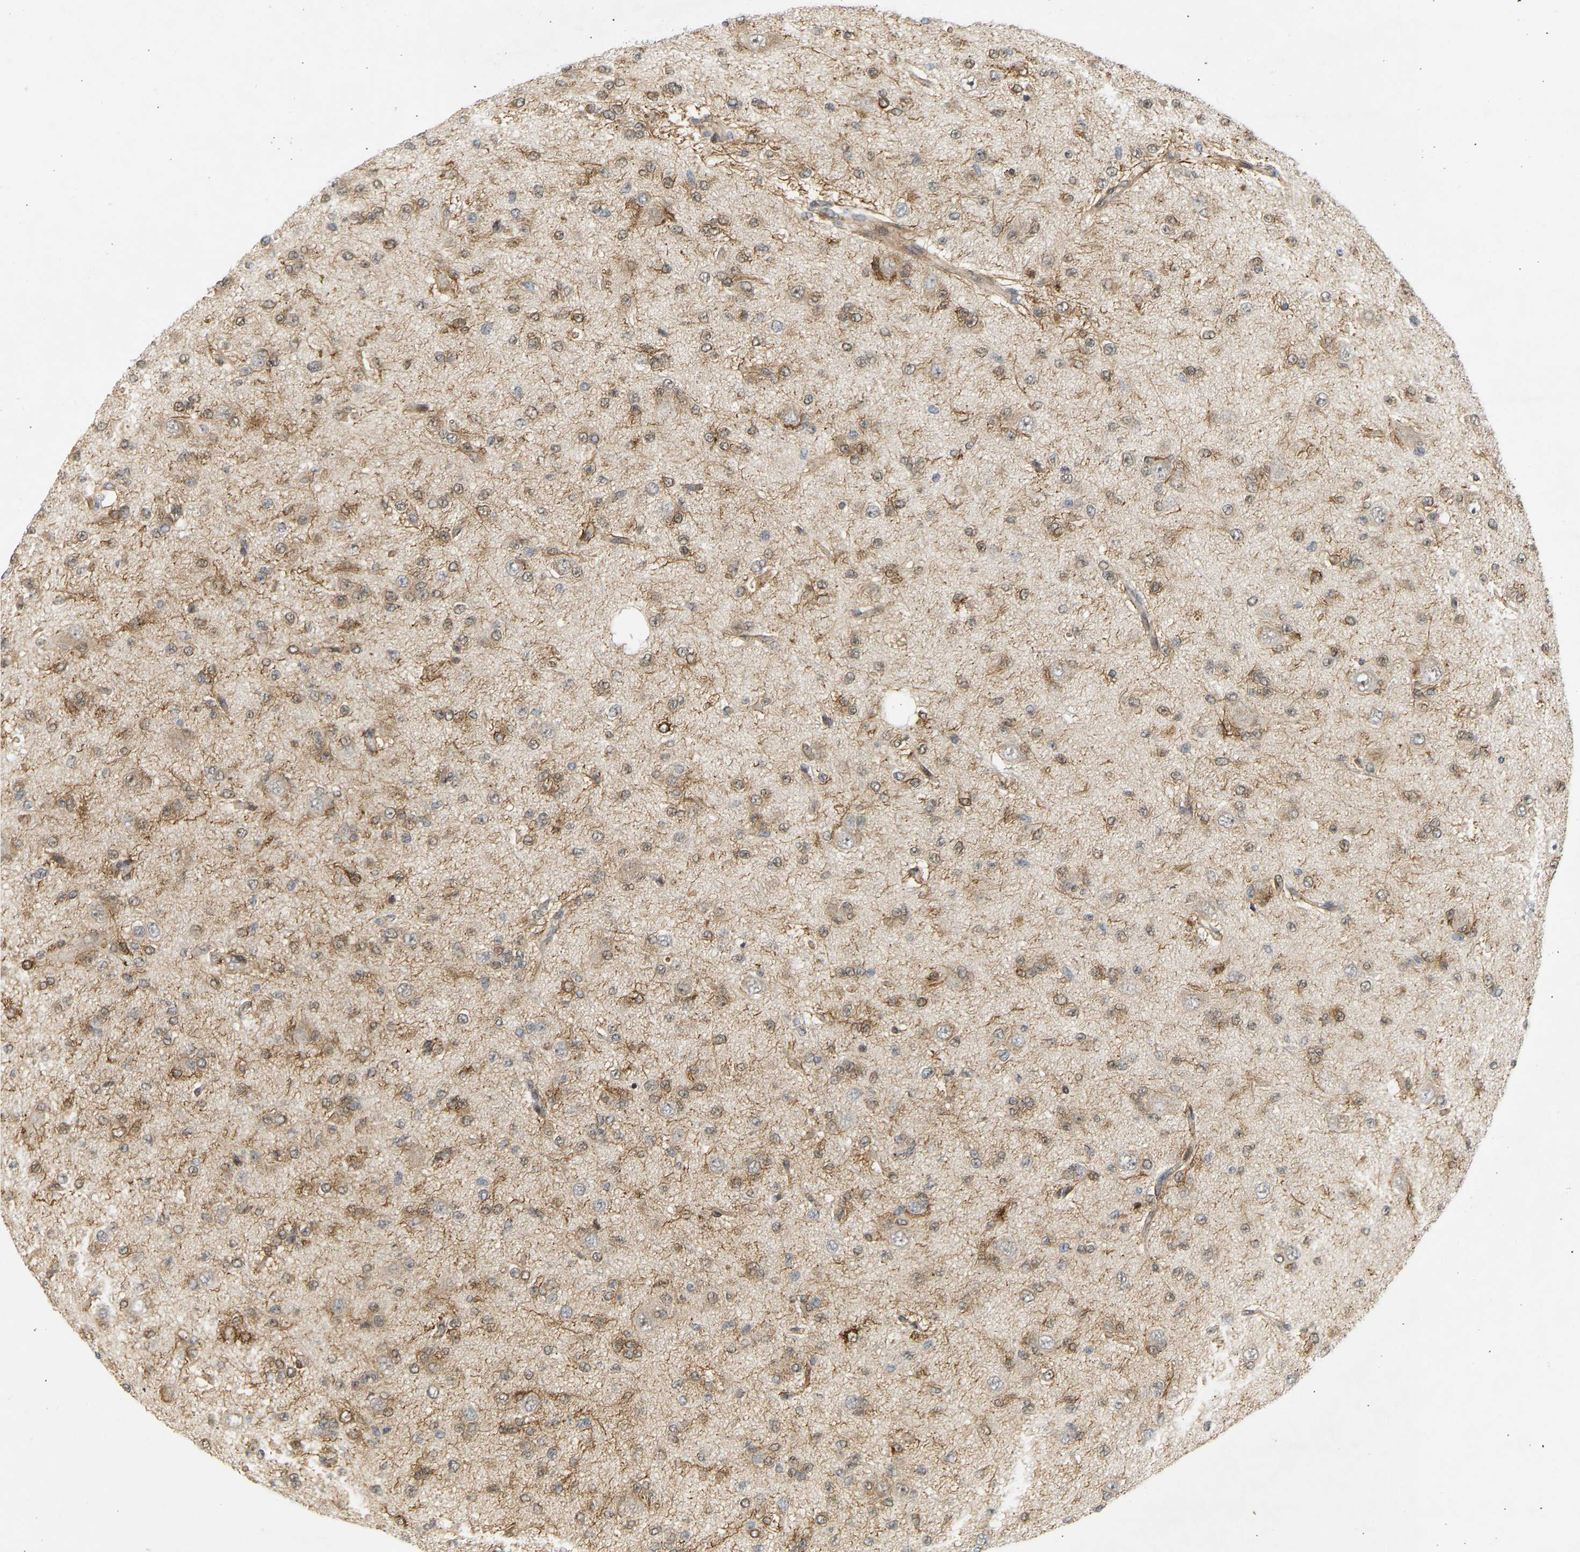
{"staining": {"intensity": "moderate", "quantity": ">75%", "location": "cytoplasmic/membranous"}, "tissue": "glioma", "cell_type": "Tumor cells", "image_type": "cancer", "snomed": [{"axis": "morphology", "description": "Glioma, malignant, Low grade"}, {"axis": "topography", "description": "Brain"}], "caption": "Brown immunohistochemical staining in human malignant glioma (low-grade) displays moderate cytoplasmic/membranous expression in approximately >75% of tumor cells. (Stains: DAB in brown, nuclei in blue, Microscopy: brightfield microscopy at high magnification).", "gene": "BAG1", "patient": {"sex": "male", "age": 38}}